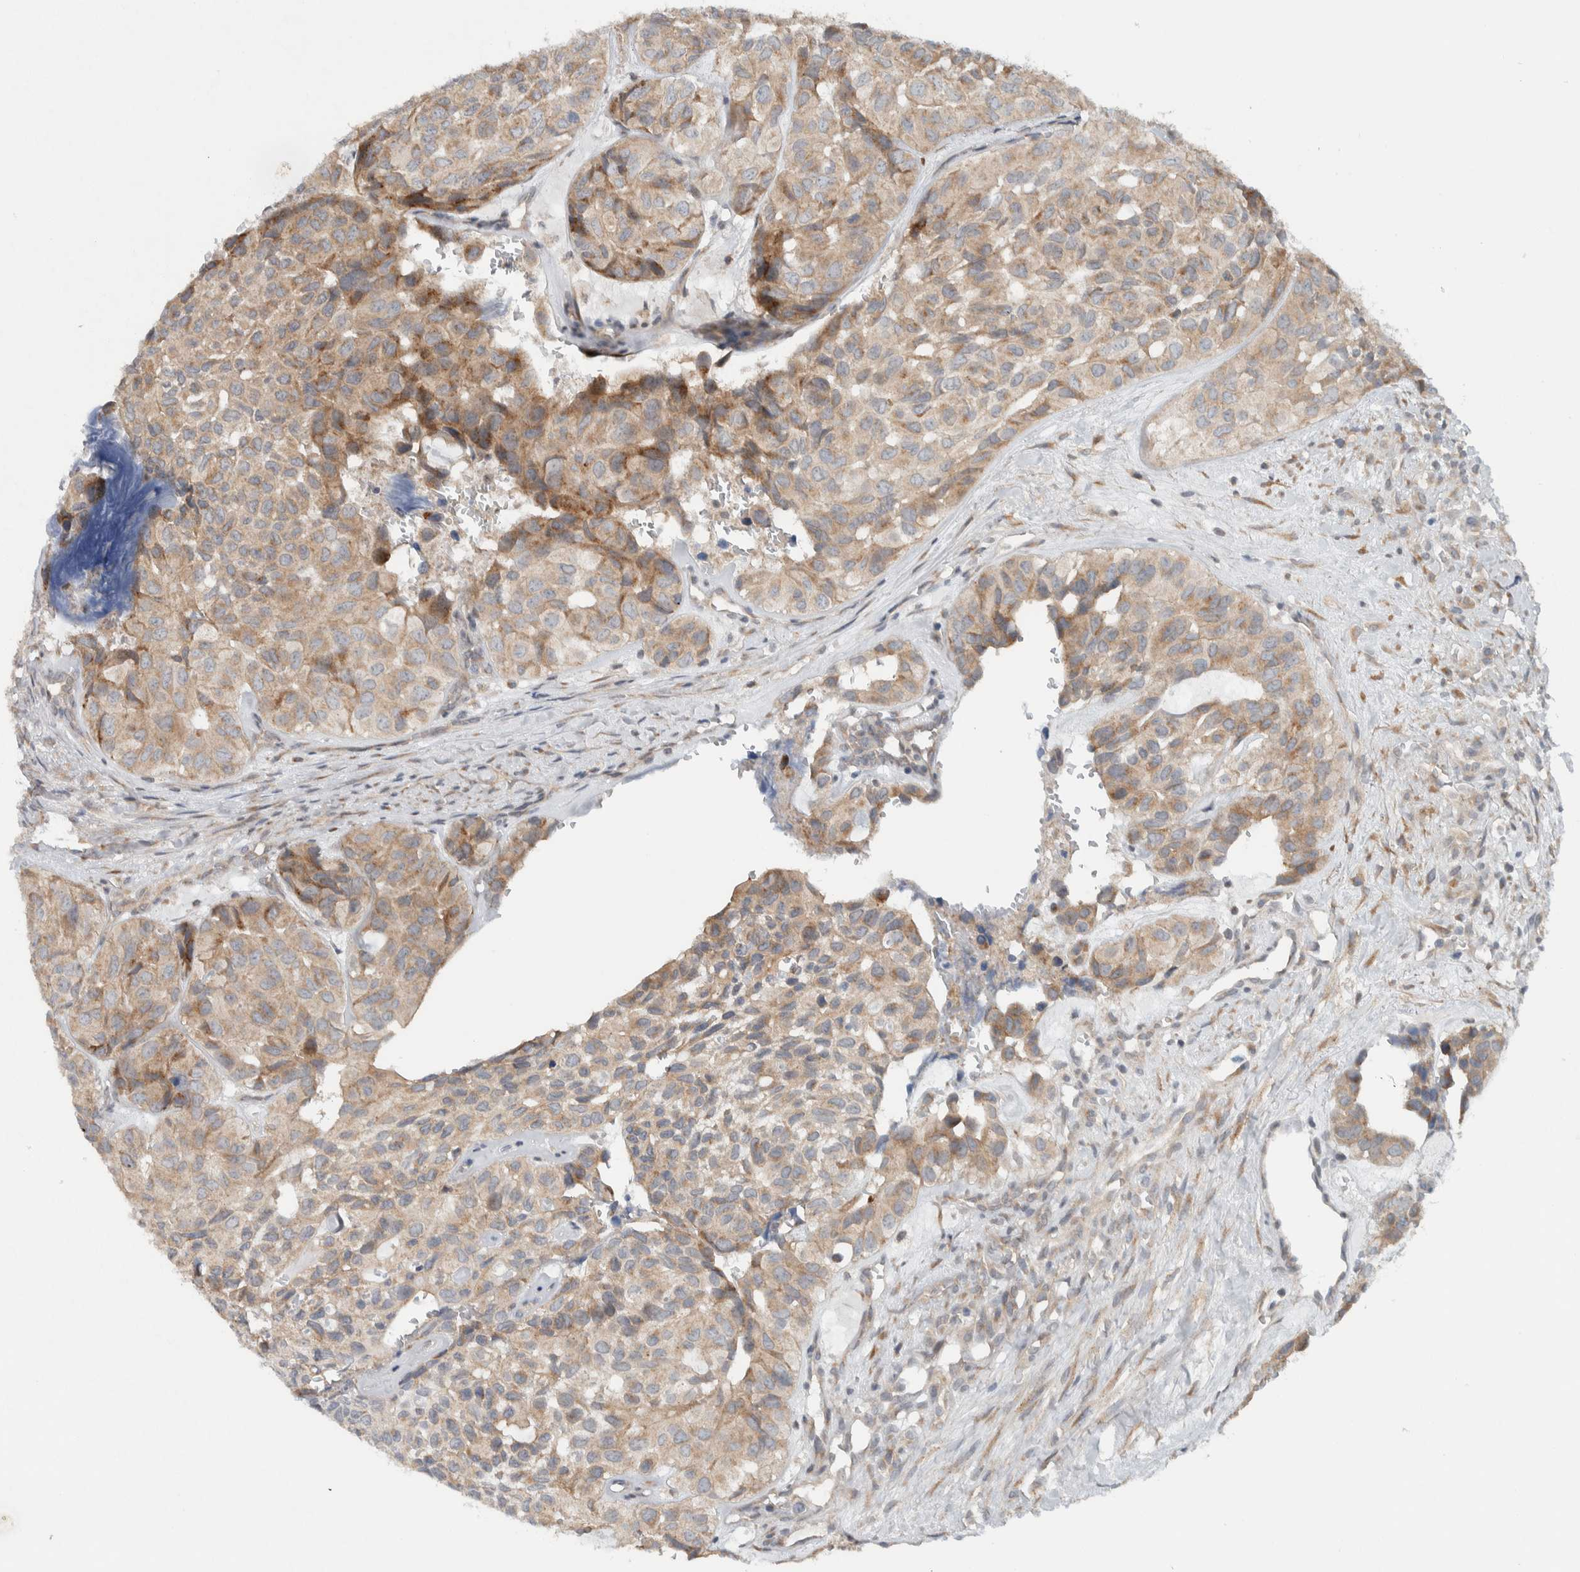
{"staining": {"intensity": "moderate", "quantity": ">75%", "location": "cytoplasmic/membranous"}, "tissue": "head and neck cancer", "cell_type": "Tumor cells", "image_type": "cancer", "snomed": [{"axis": "morphology", "description": "Adenocarcinoma, NOS"}, {"axis": "topography", "description": "Salivary gland, NOS"}, {"axis": "topography", "description": "Head-Neck"}], "caption": "Adenocarcinoma (head and neck) stained with immunohistochemistry exhibits moderate cytoplasmic/membranous positivity in about >75% of tumor cells. Ihc stains the protein in brown and the nuclei are stained blue.", "gene": "RERE", "patient": {"sex": "female", "age": 76}}